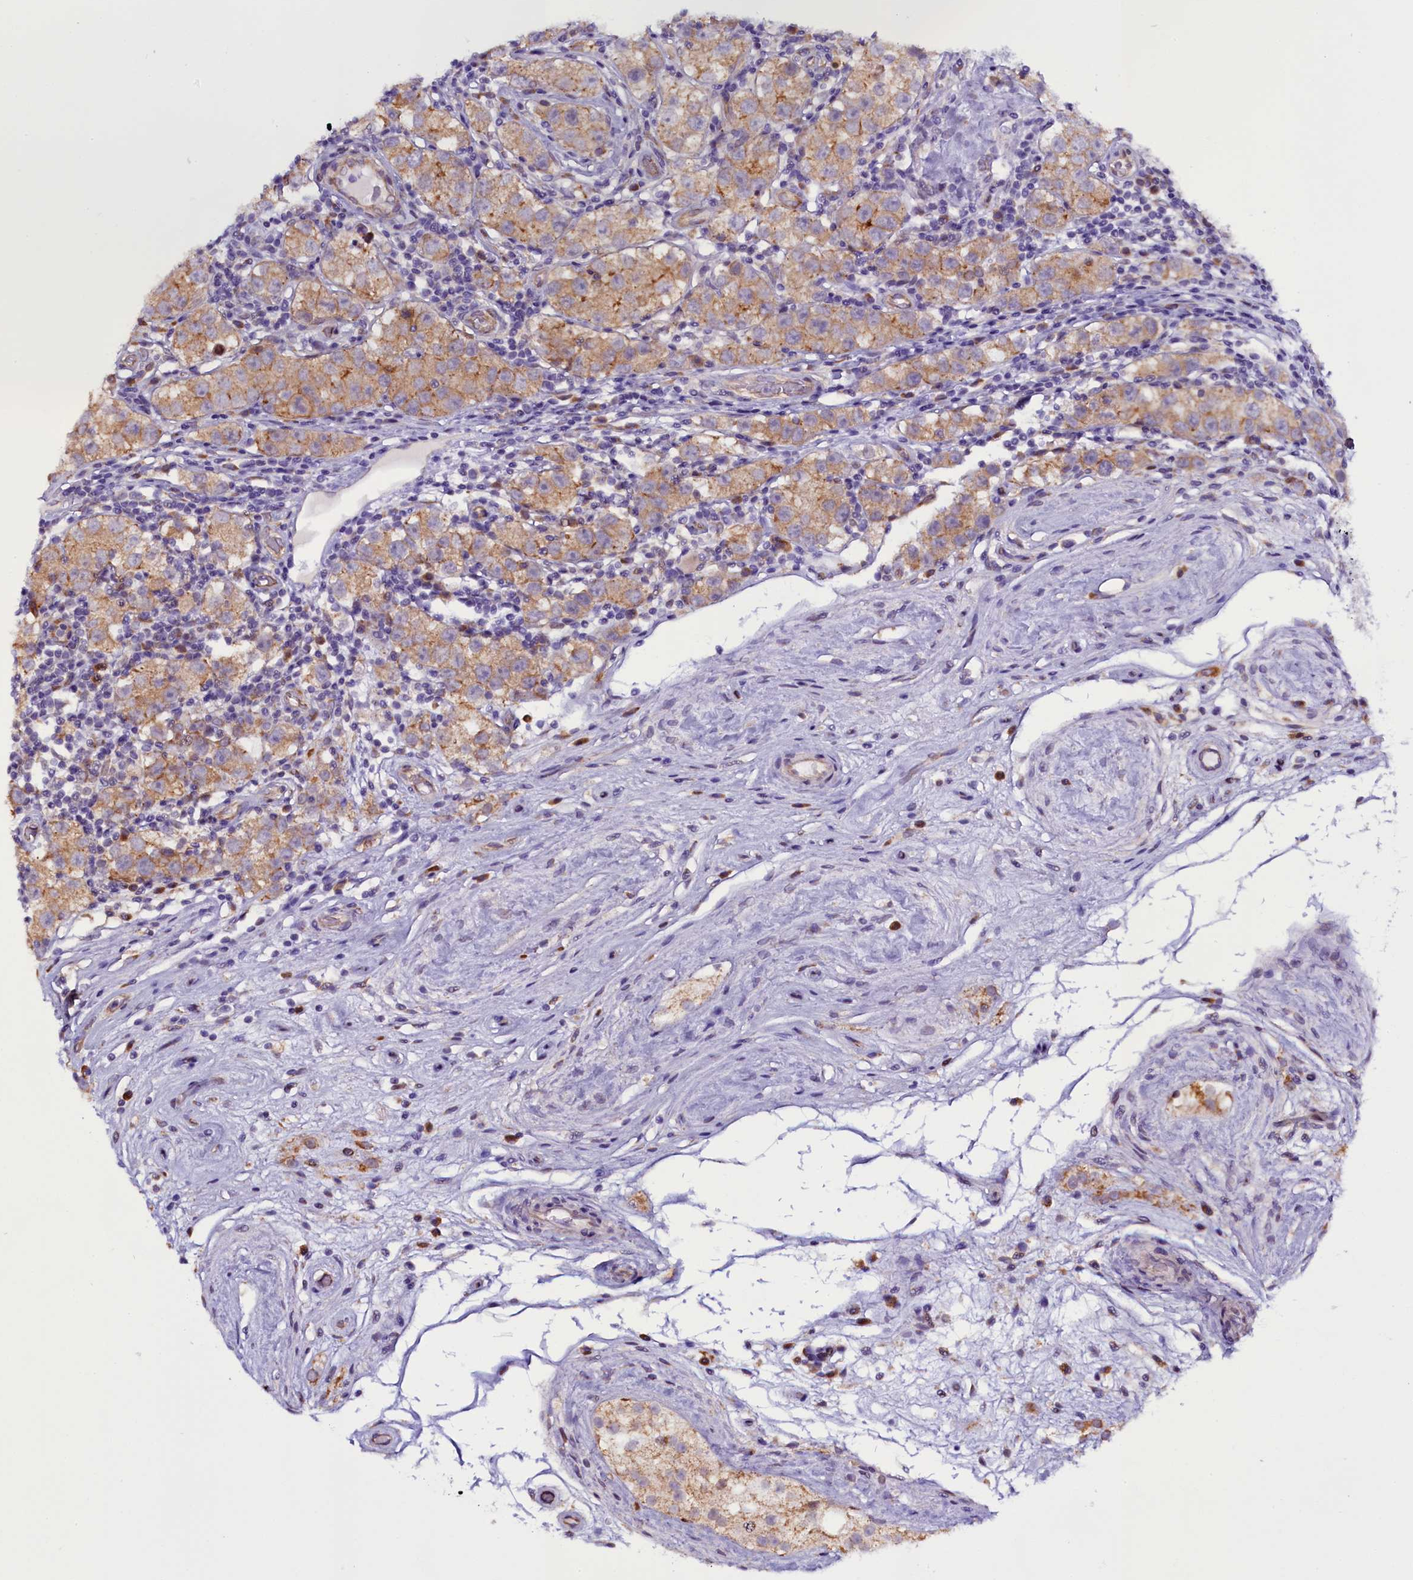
{"staining": {"intensity": "weak", "quantity": "25%-75%", "location": "cytoplasmic/membranous"}, "tissue": "testis cancer", "cell_type": "Tumor cells", "image_type": "cancer", "snomed": [{"axis": "morphology", "description": "Seminoma, NOS"}, {"axis": "topography", "description": "Testis"}], "caption": "Testis cancer (seminoma) was stained to show a protein in brown. There is low levels of weak cytoplasmic/membranous staining in approximately 25%-75% of tumor cells. (DAB IHC, brown staining for protein, blue staining for nuclei).", "gene": "UACA", "patient": {"sex": "male", "age": 34}}